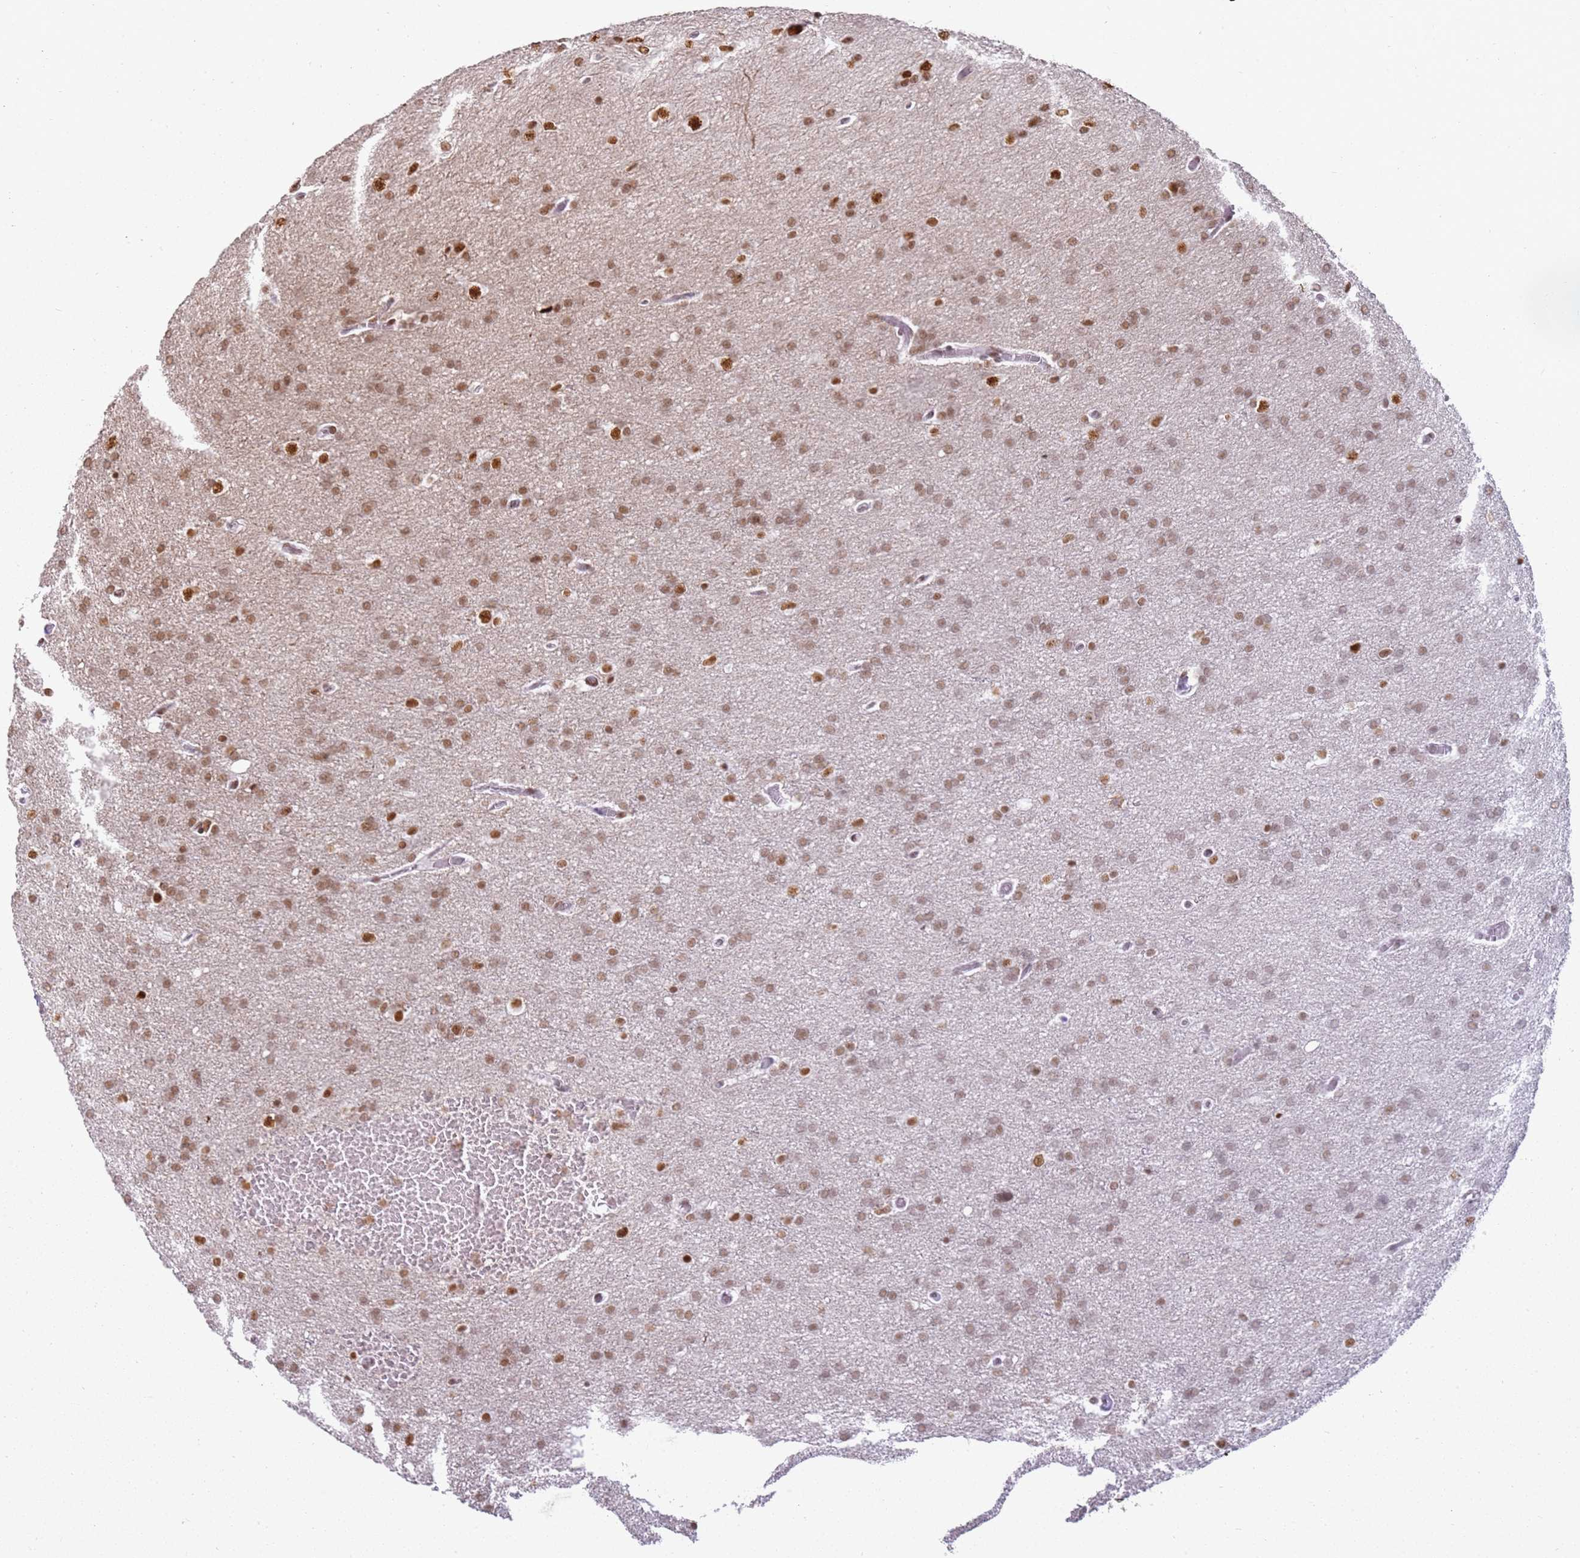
{"staining": {"intensity": "moderate", "quantity": "25%-75%", "location": "nuclear"}, "tissue": "glioma", "cell_type": "Tumor cells", "image_type": "cancer", "snomed": [{"axis": "morphology", "description": "Glioma, malignant, High grade"}, {"axis": "topography", "description": "Cerebral cortex"}], "caption": "Tumor cells demonstrate medium levels of moderate nuclear staining in approximately 25%-75% of cells in human glioma.", "gene": "TENT4A", "patient": {"sex": "female", "age": 36}}